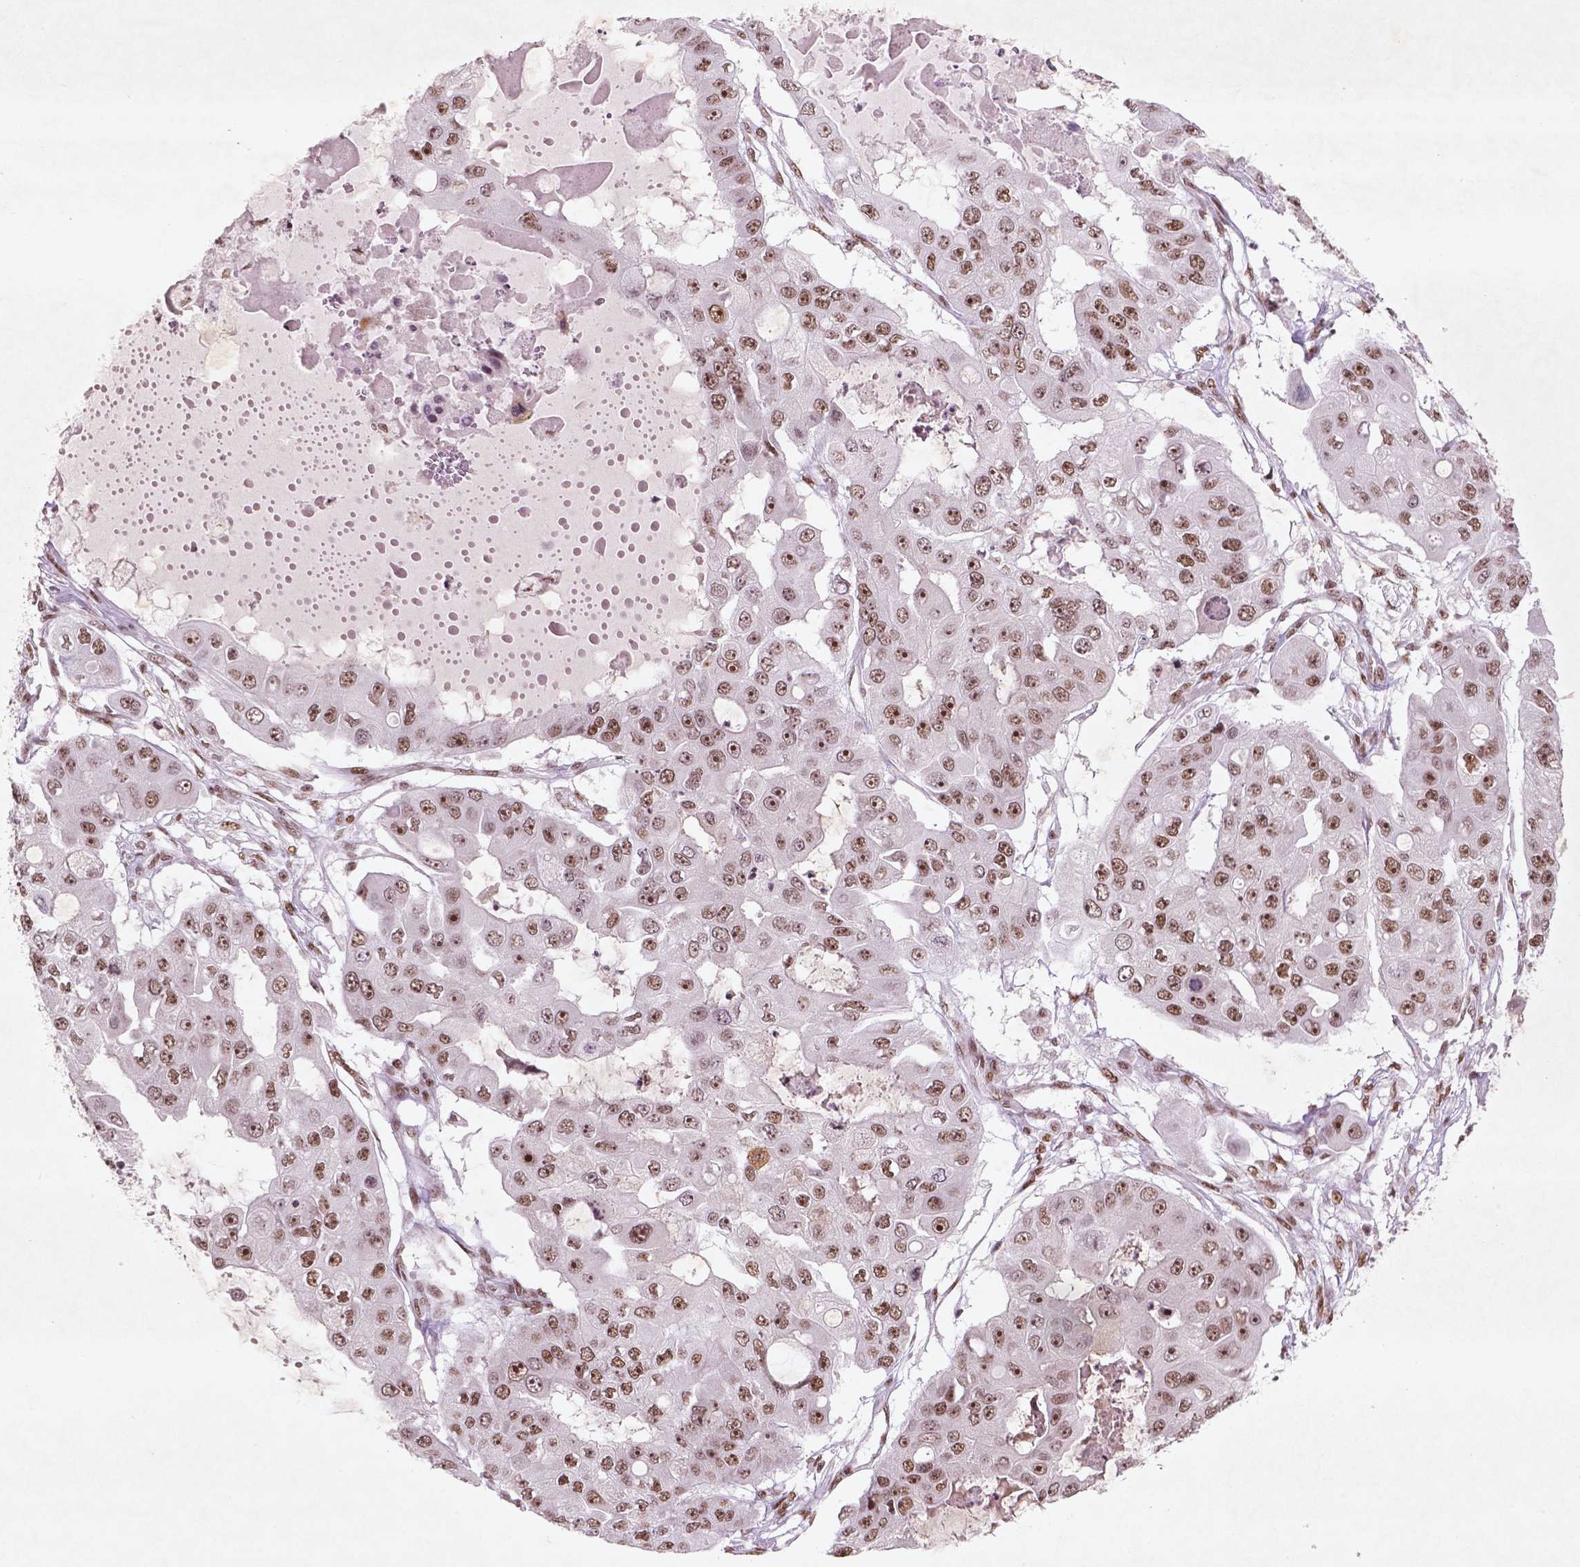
{"staining": {"intensity": "moderate", "quantity": ">75%", "location": "nuclear"}, "tissue": "ovarian cancer", "cell_type": "Tumor cells", "image_type": "cancer", "snomed": [{"axis": "morphology", "description": "Cystadenocarcinoma, serous, NOS"}, {"axis": "topography", "description": "Ovary"}], "caption": "Immunohistochemistry of ovarian cancer displays medium levels of moderate nuclear expression in approximately >75% of tumor cells.", "gene": "HMG20B", "patient": {"sex": "female", "age": 56}}